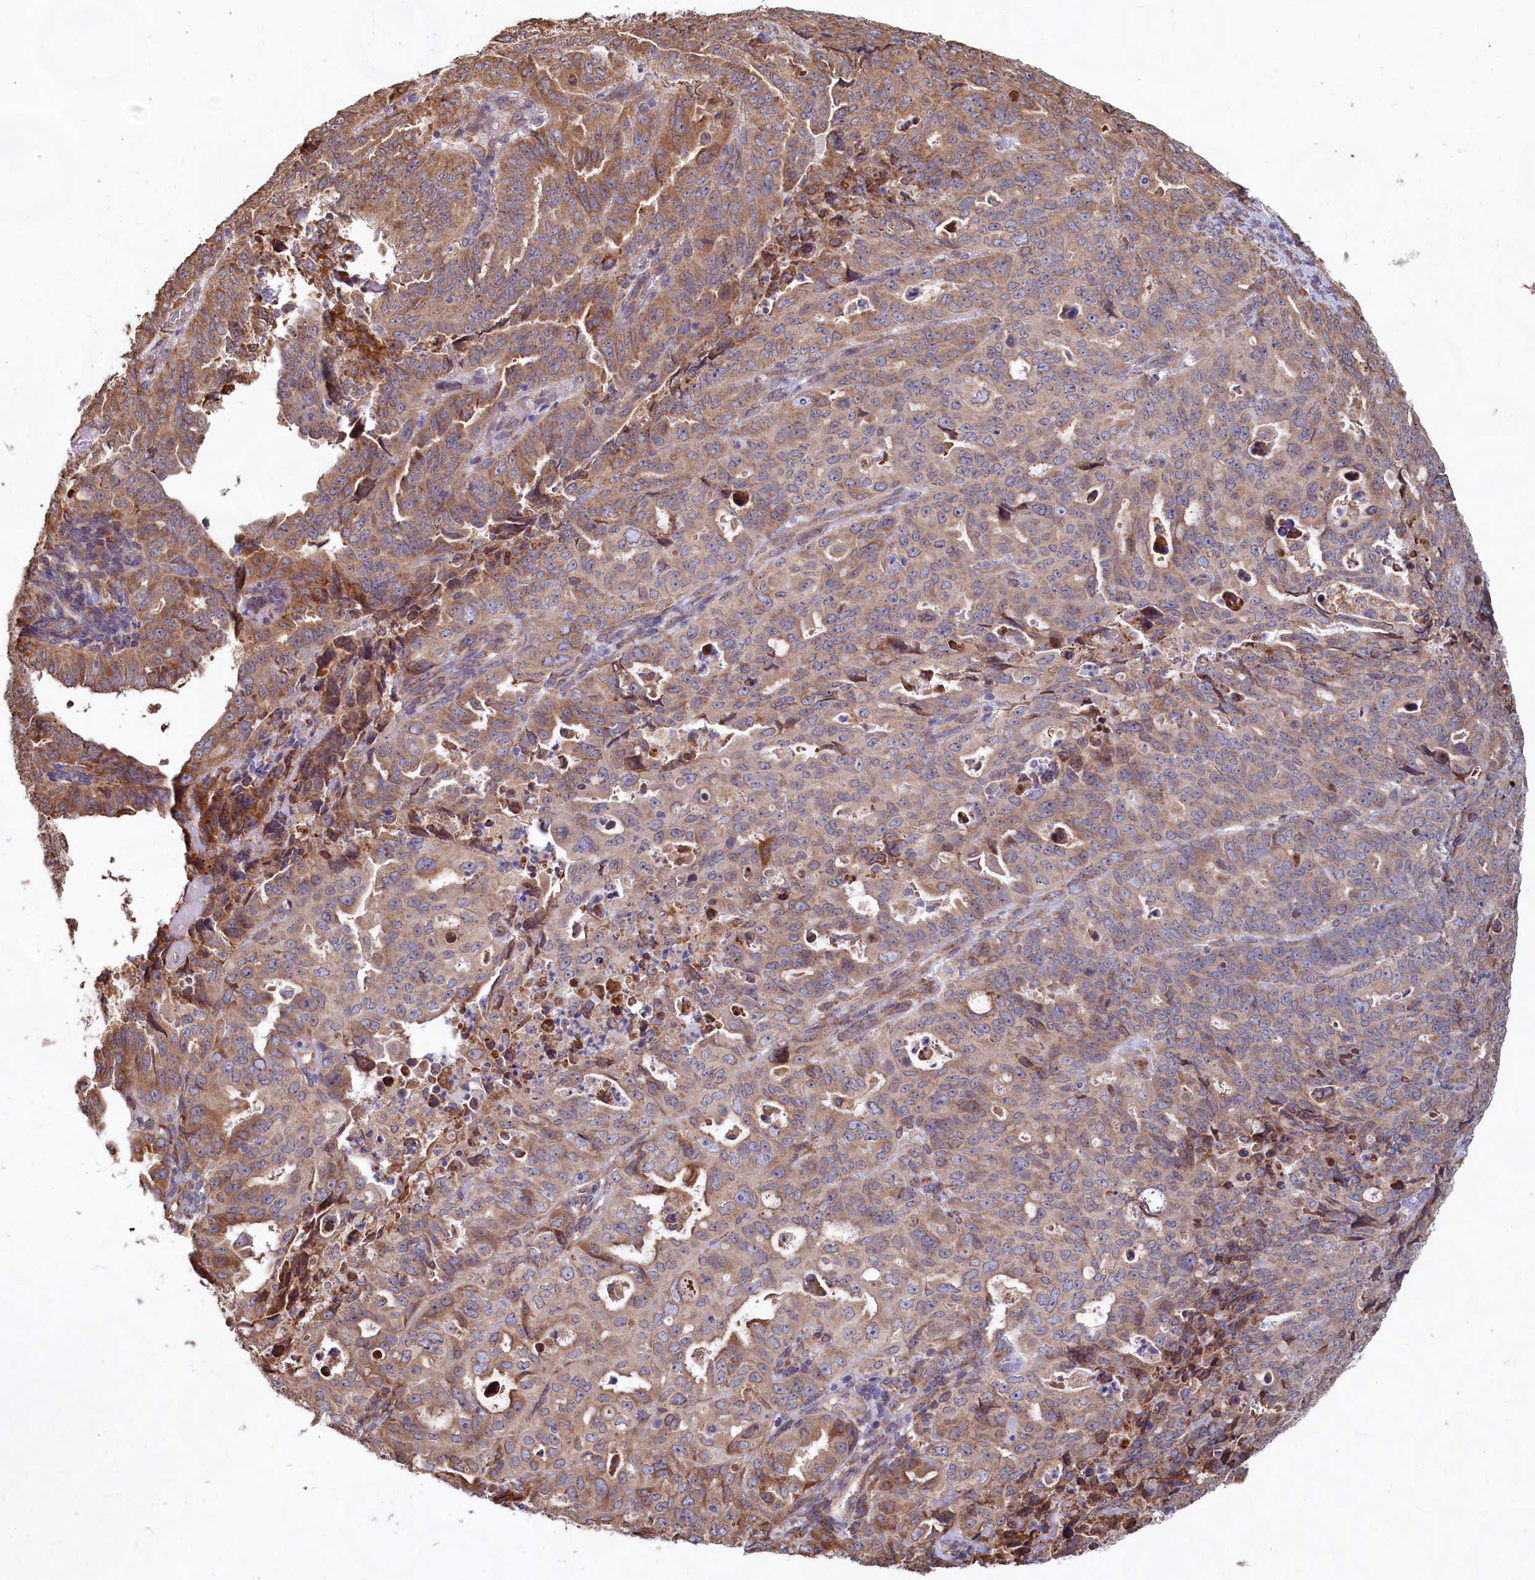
{"staining": {"intensity": "moderate", "quantity": ">75%", "location": "cytoplasmic/membranous"}, "tissue": "endometrial cancer", "cell_type": "Tumor cells", "image_type": "cancer", "snomed": [{"axis": "morphology", "description": "Adenocarcinoma, NOS"}, {"axis": "topography", "description": "Endometrium"}], "caption": "Brown immunohistochemical staining in human endometrial cancer (adenocarcinoma) reveals moderate cytoplasmic/membranous staining in approximately >75% of tumor cells.", "gene": "TBC1D19", "patient": {"sex": "female", "age": 65}}